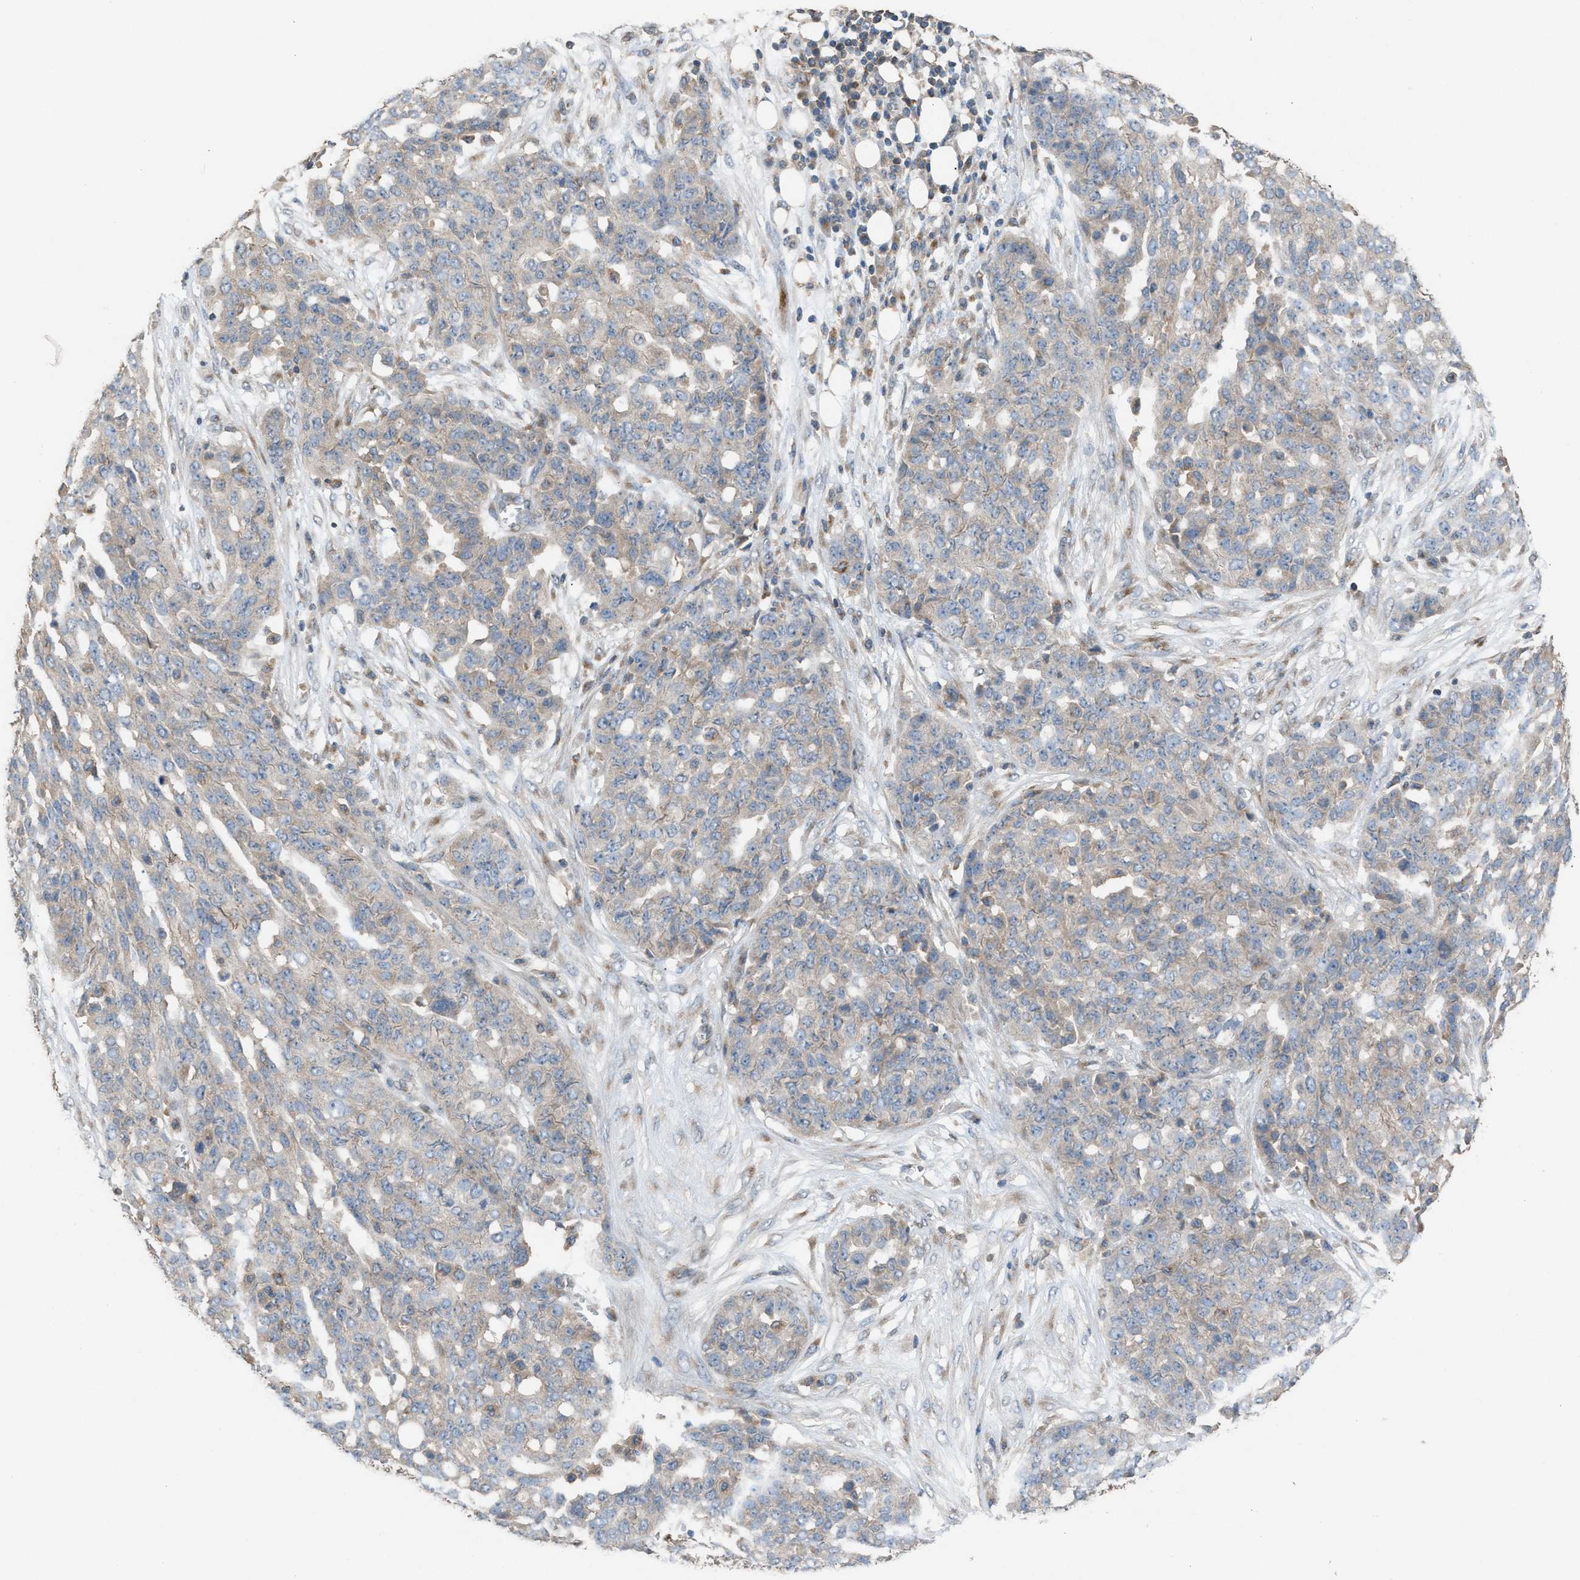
{"staining": {"intensity": "weak", "quantity": "25%-75%", "location": "cytoplasmic/membranous"}, "tissue": "ovarian cancer", "cell_type": "Tumor cells", "image_type": "cancer", "snomed": [{"axis": "morphology", "description": "Cystadenocarcinoma, serous, NOS"}, {"axis": "topography", "description": "Soft tissue"}, {"axis": "topography", "description": "Ovary"}], "caption": "This micrograph exhibits ovarian cancer (serous cystadenocarcinoma) stained with immunohistochemistry to label a protein in brown. The cytoplasmic/membranous of tumor cells show weak positivity for the protein. Nuclei are counter-stained blue.", "gene": "TPK1", "patient": {"sex": "female", "age": 57}}